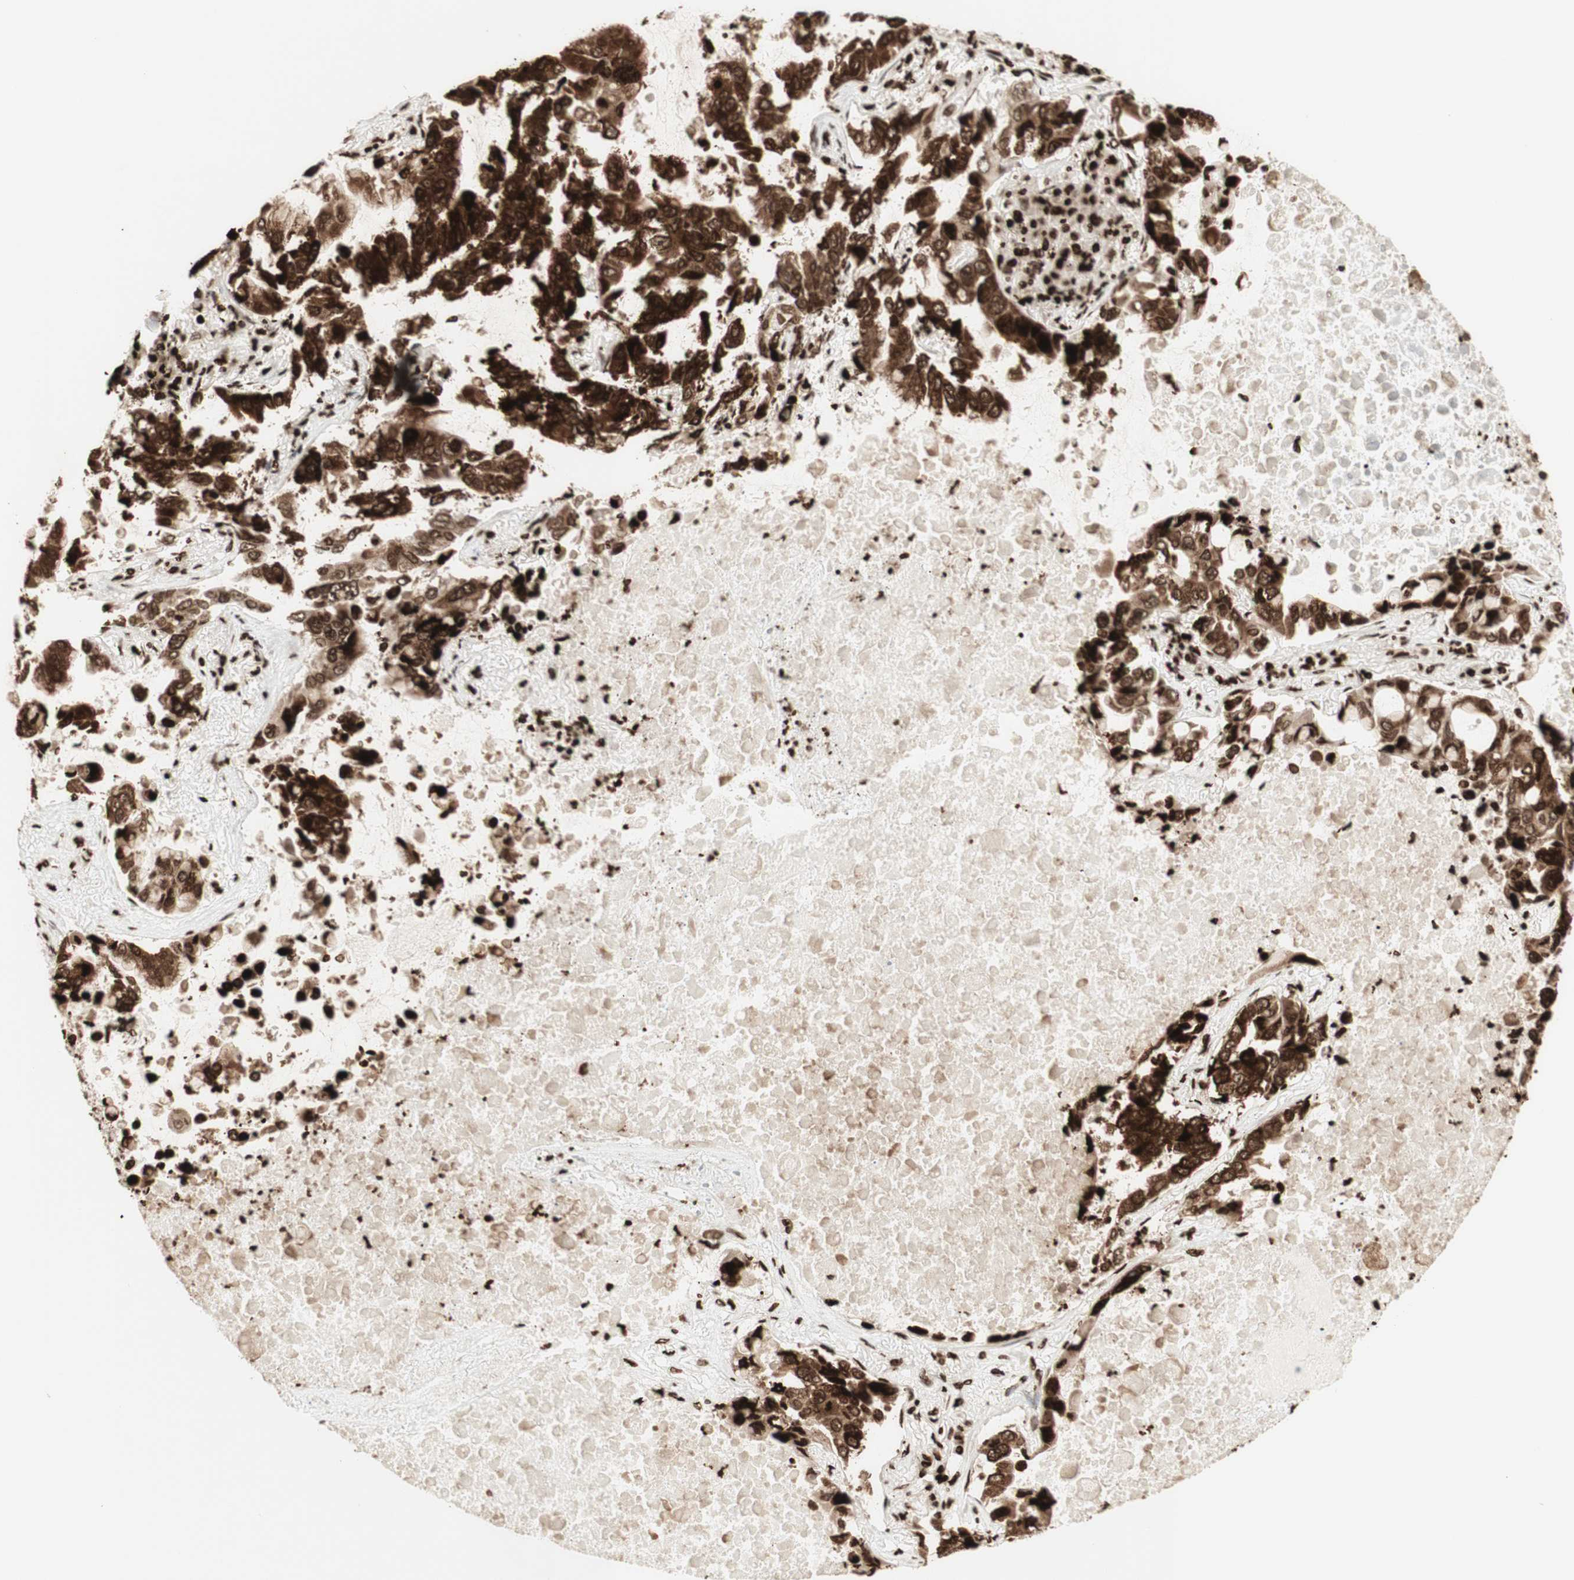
{"staining": {"intensity": "strong", "quantity": ">75%", "location": "cytoplasmic/membranous,nuclear"}, "tissue": "lung cancer", "cell_type": "Tumor cells", "image_type": "cancer", "snomed": [{"axis": "morphology", "description": "Adenocarcinoma, NOS"}, {"axis": "topography", "description": "Lung"}], "caption": "Human lung adenocarcinoma stained with a protein marker shows strong staining in tumor cells.", "gene": "NCAPD2", "patient": {"sex": "male", "age": 64}}